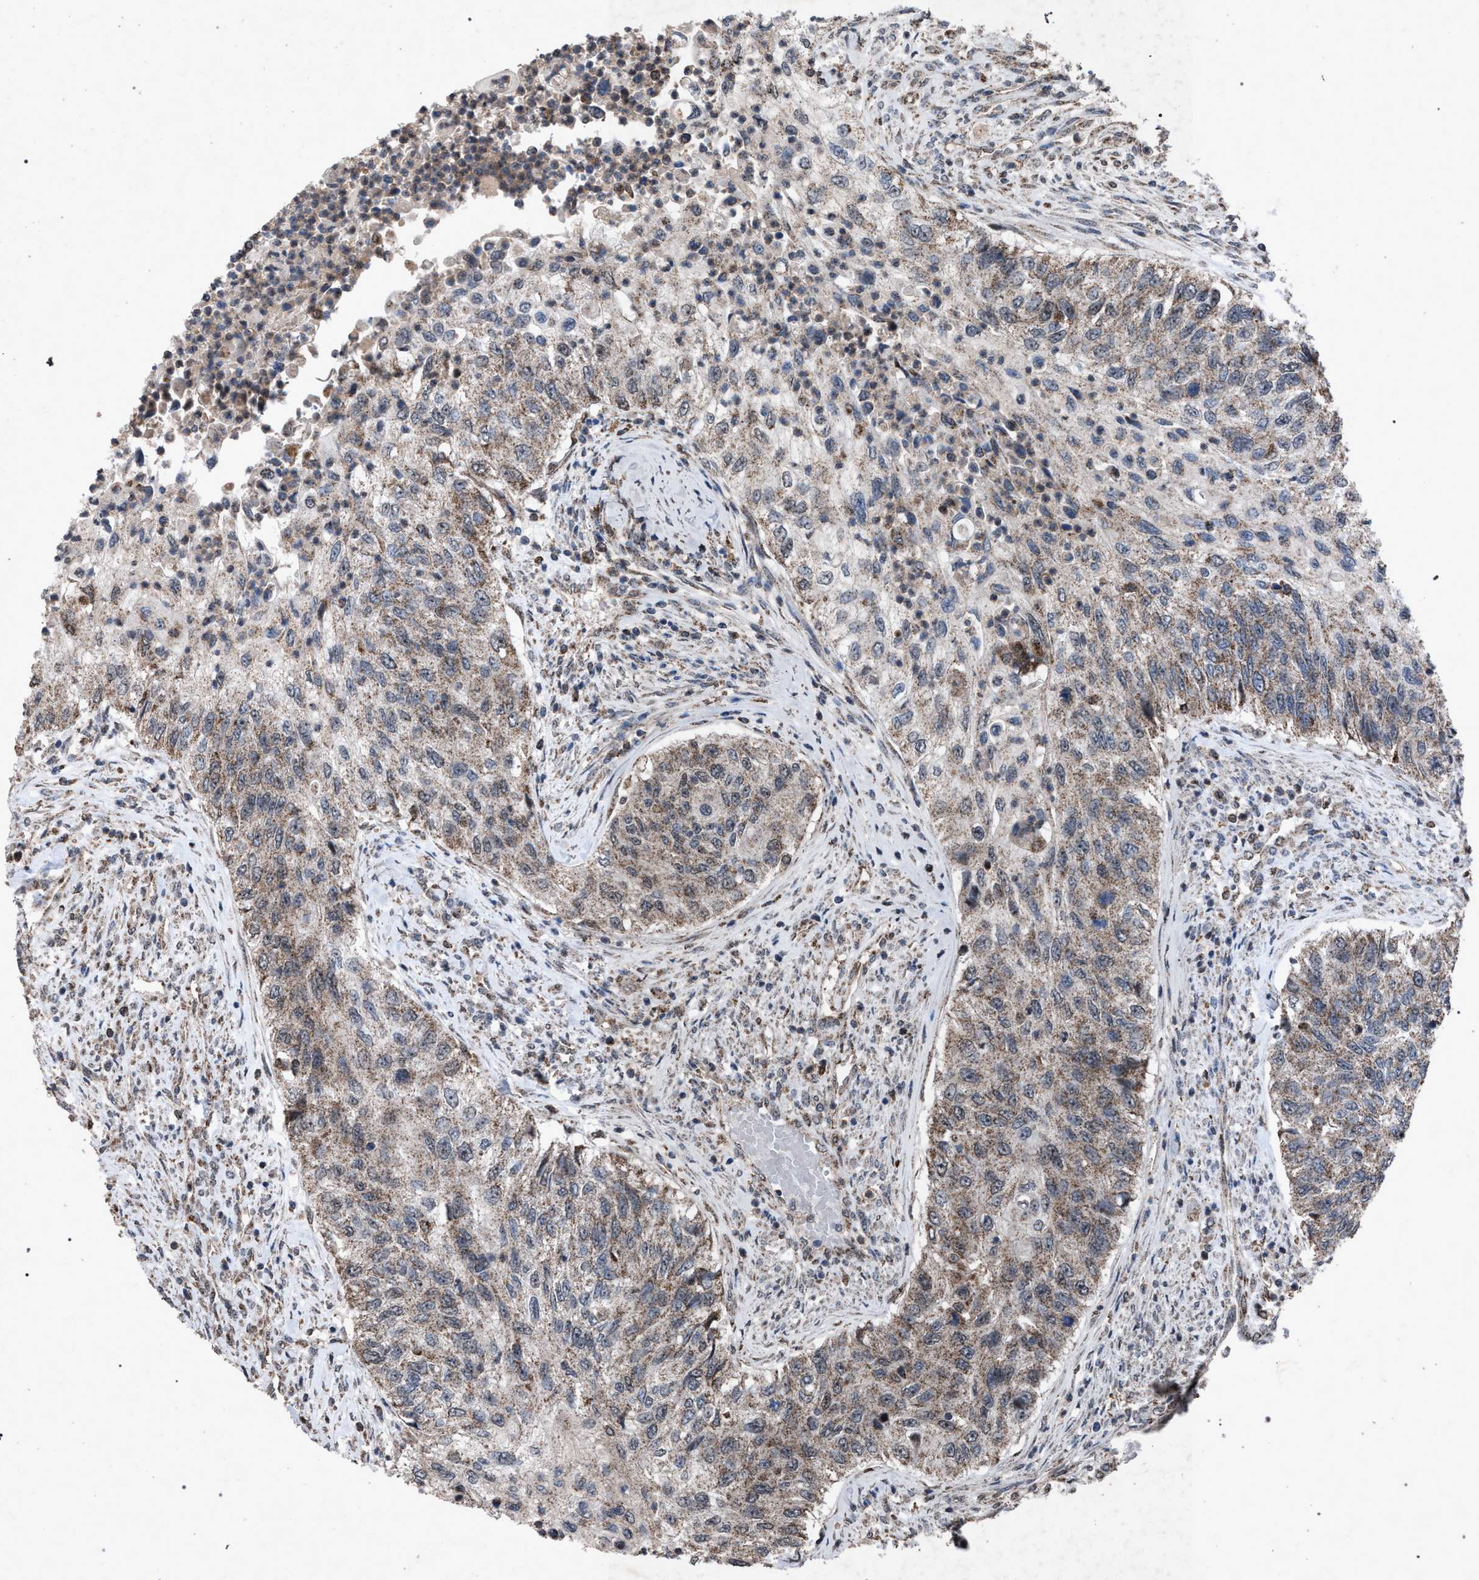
{"staining": {"intensity": "weak", "quantity": ">75%", "location": "cytoplasmic/membranous"}, "tissue": "urothelial cancer", "cell_type": "Tumor cells", "image_type": "cancer", "snomed": [{"axis": "morphology", "description": "Urothelial carcinoma, High grade"}, {"axis": "topography", "description": "Urinary bladder"}], "caption": "Immunohistochemical staining of human high-grade urothelial carcinoma displays low levels of weak cytoplasmic/membranous protein positivity in about >75% of tumor cells.", "gene": "HSD17B4", "patient": {"sex": "female", "age": 60}}